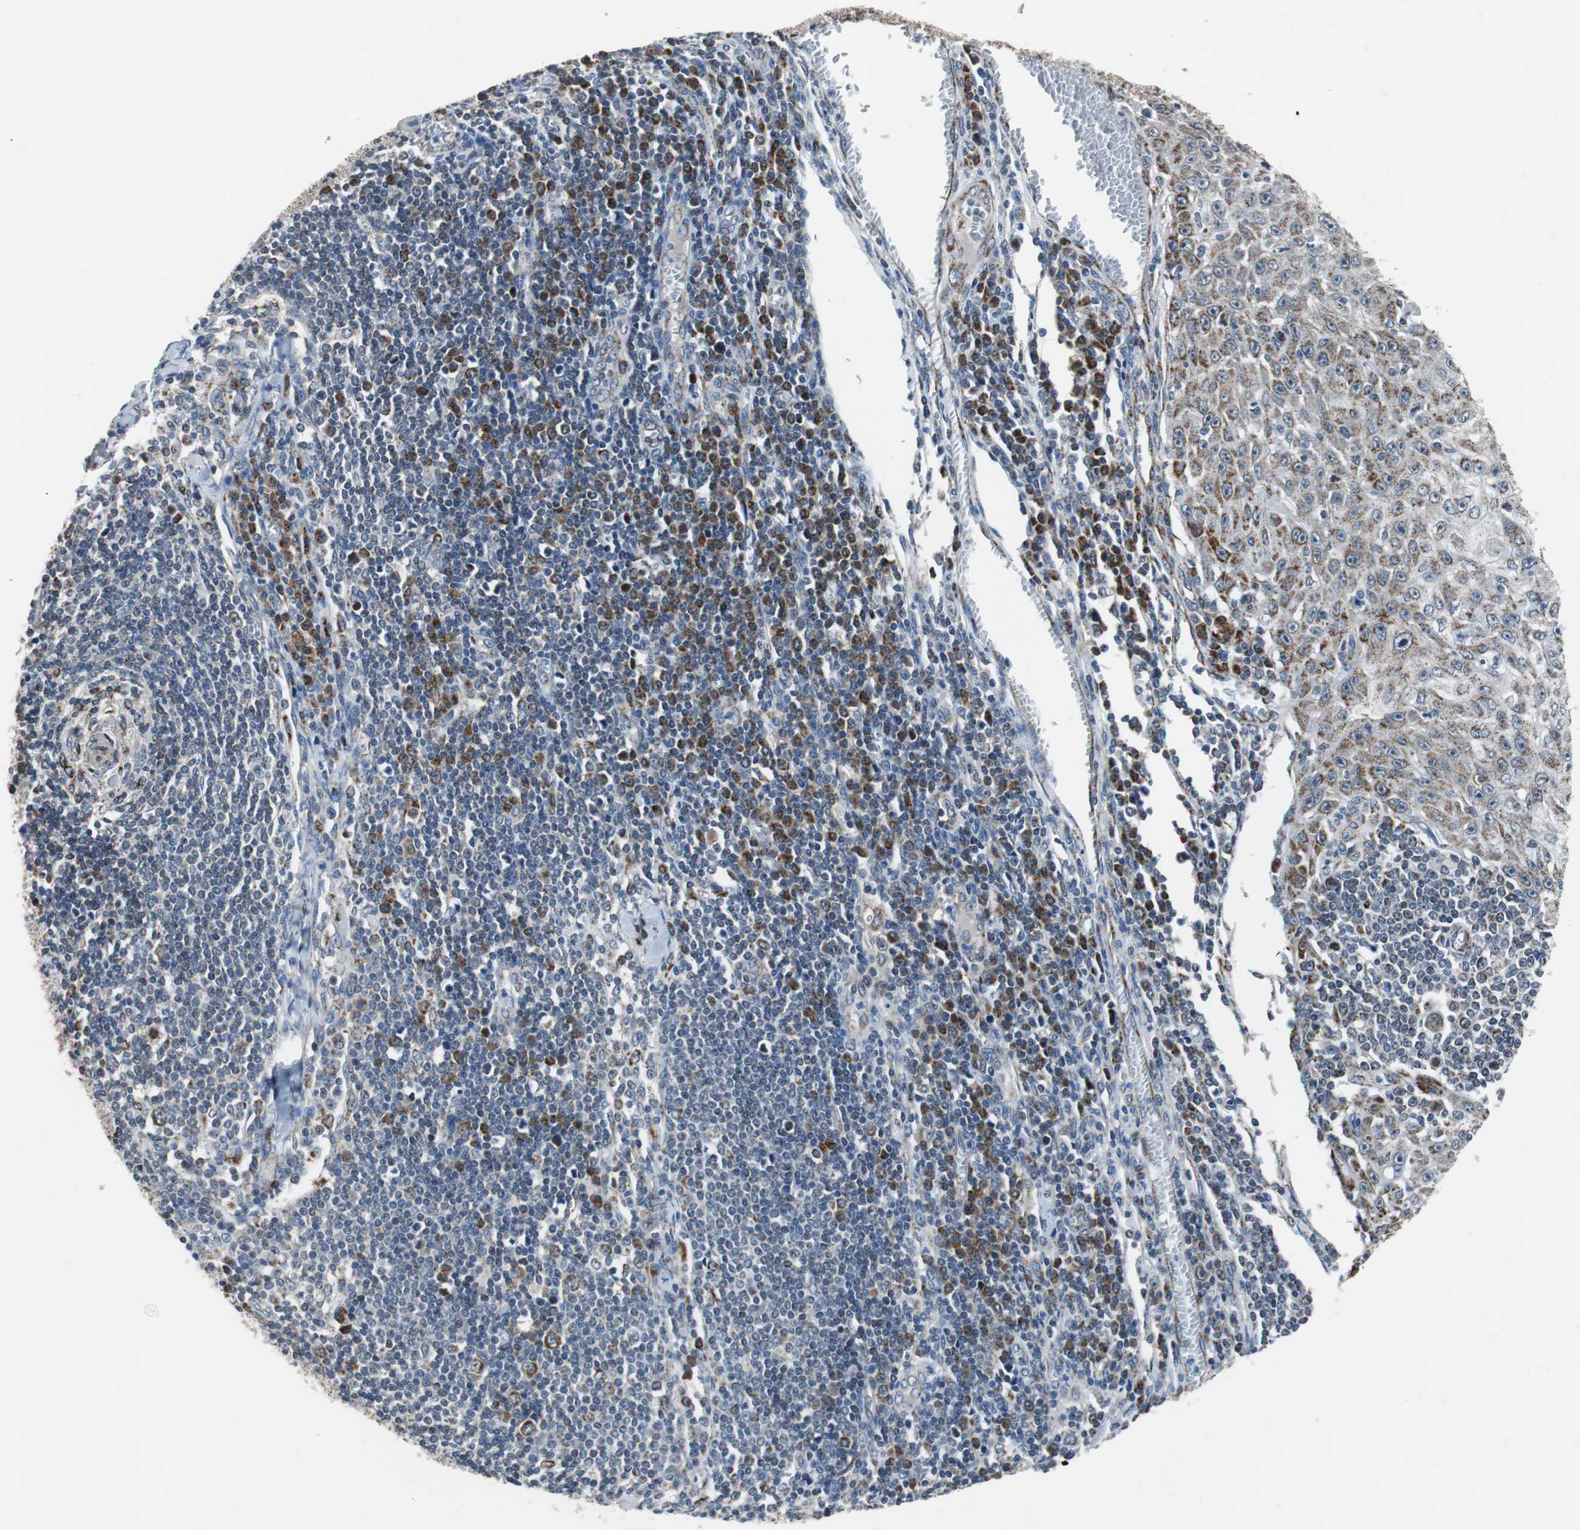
{"staining": {"intensity": "moderate", "quantity": ">75%", "location": "cytoplasmic/membranous"}, "tissue": "skin cancer", "cell_type": "Tumor cells", "image_type": "cancer", "snomed": [{"axis": "morphology", "description": "Squamous cell carcinoma, NOS"}, {"axis": "topography", "description": "Skin"}], "caption": "Immunohistochemistry (IHC) micrograph of neoplastic tissue: skin cancer stained using IHC reveals medium levels of moderate protein expression localized specifically in the cytoplasmic/membranous of tumor cells, appearing as a cytoplasmic/membranous brown color.", "gene": "PITRM1", "patient": {"sex": "male", "age": 75}}